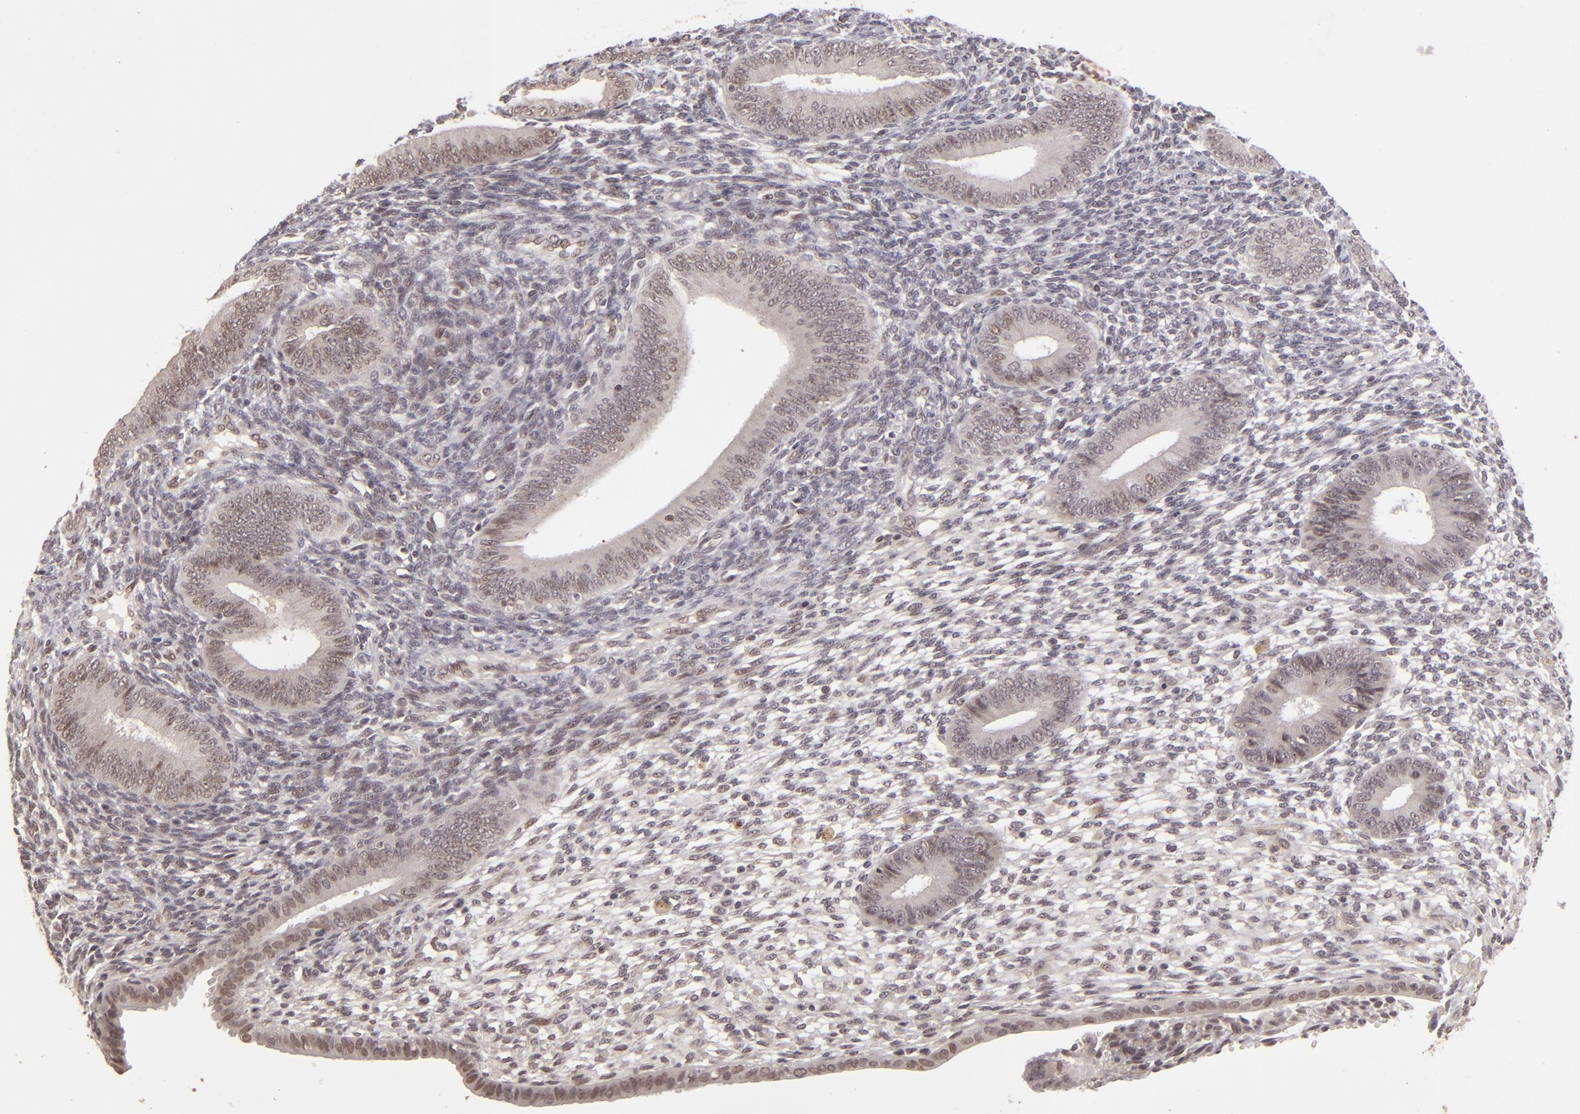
{"staining": {"intensity": "negative", "quantity": "none", "location": "none"}, "tissue": "endometrium", "cell_type": "Cells in endometrial stroma", "image_type": "normal", "snomed": [{"axis": "morphology", "description": "Normal tissue, NOS"}, {"axis": "topography", "description": "Endometrium"}], "caption": "Image shows no significant protein expression in cells in endometrial stroma of normal endometrium.", "gene": "DFFA", "patient": {"sex": "female", "age": 42}}